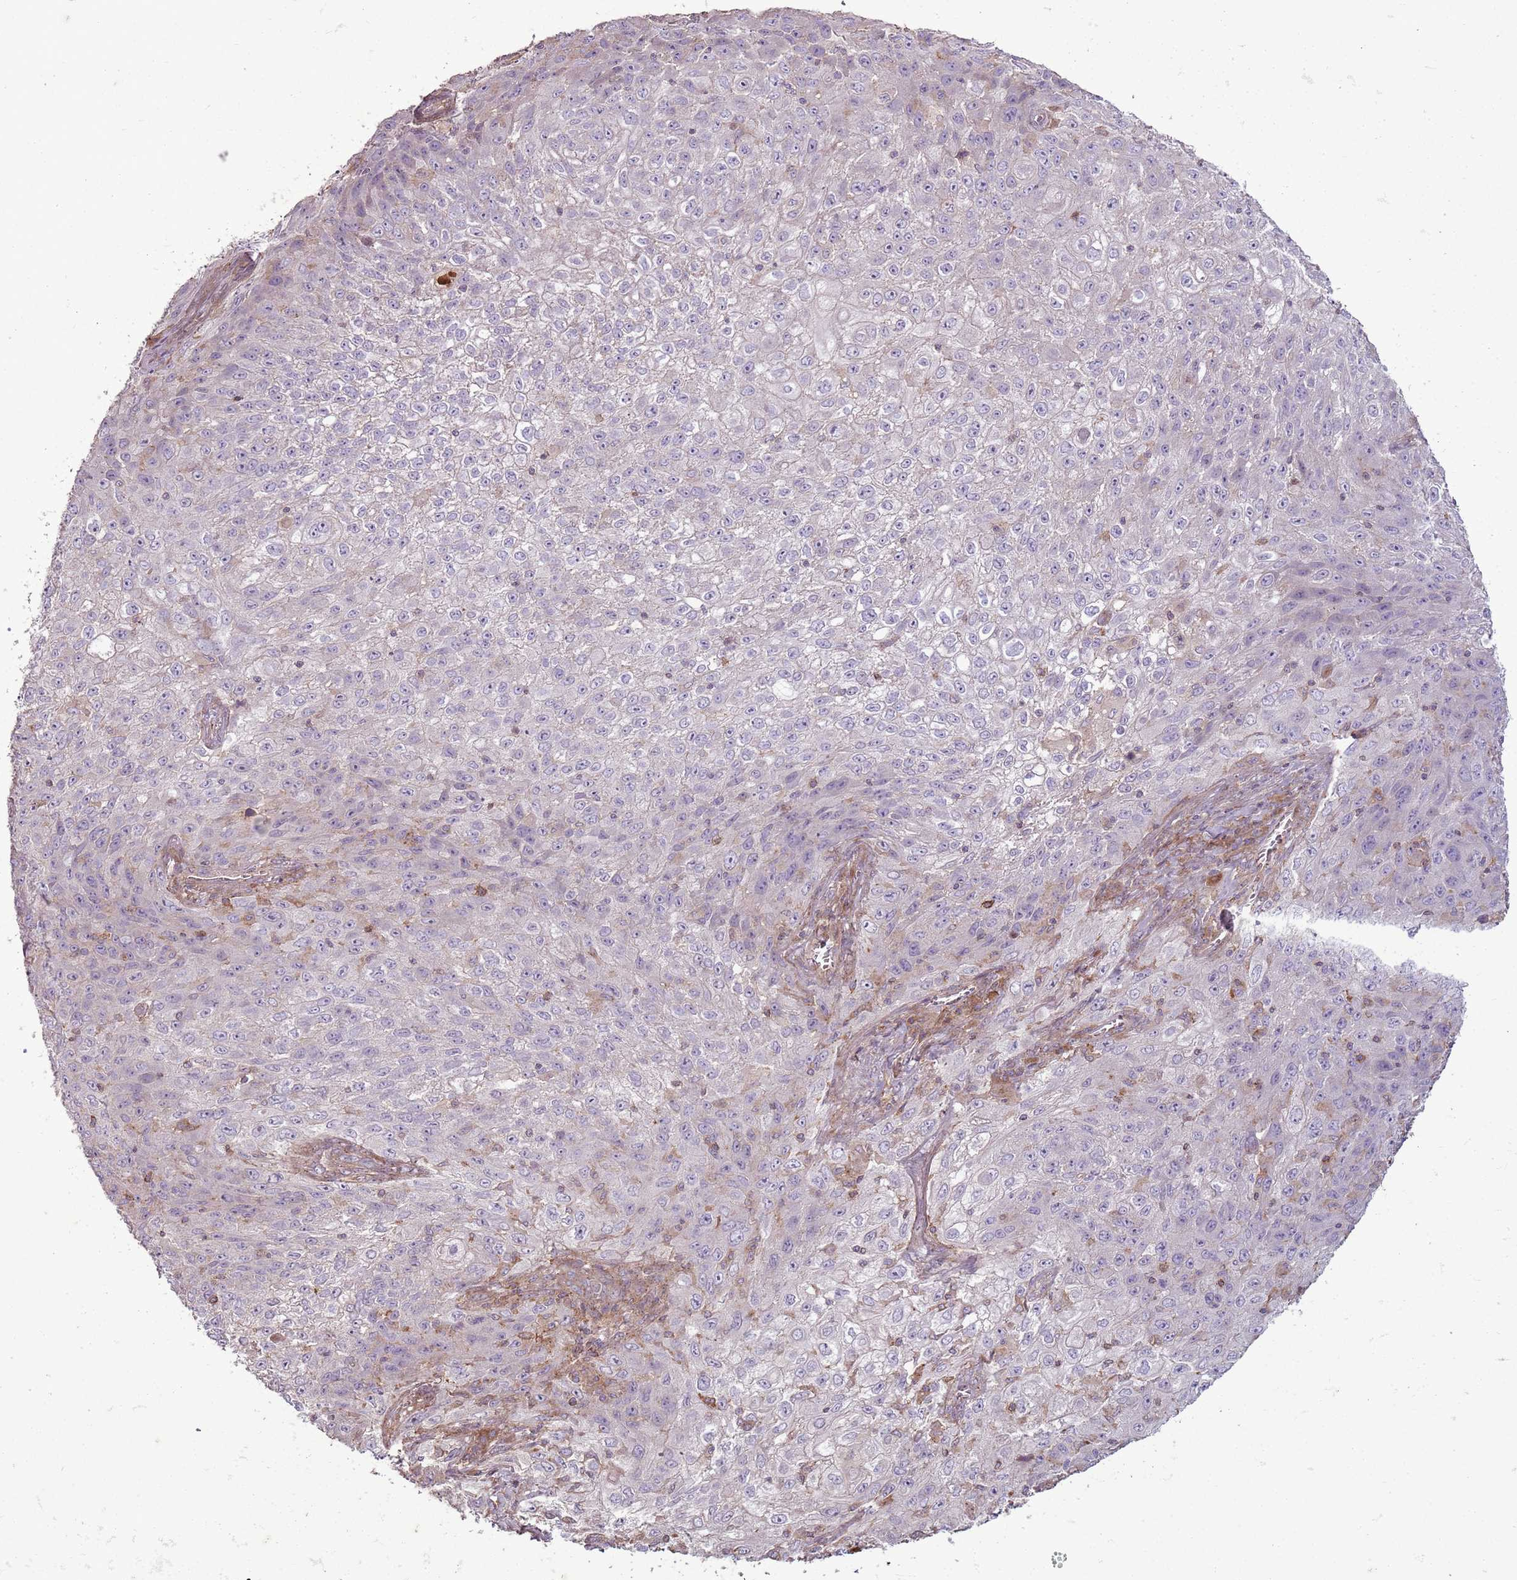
{"staining": {"intensity": "negative", "quantity": "none", "location": "none"}, "tissue": "lung cancer", "cell_type": "Tumor cells", "image_type": "cancer", "snomed": [{"axis": "morphology", "description": "Squamous cell carcinoma, NOS"}, {"axis": "topography", "description": "Lung"}], "caption": "This is a image of immunohistochemistry (IHC) staining of squamous cell carcinoma (lung), which shows no staining in tumor cells. (Stains: DAB (3,3'-diaminobenzidine) immunohistochemistry with hematoxylin counter stain, Microscopy: brightfield microscopy at high magnification).", "gene": "ANKRD24", "patient": {"sex": "female", "age": 69}}